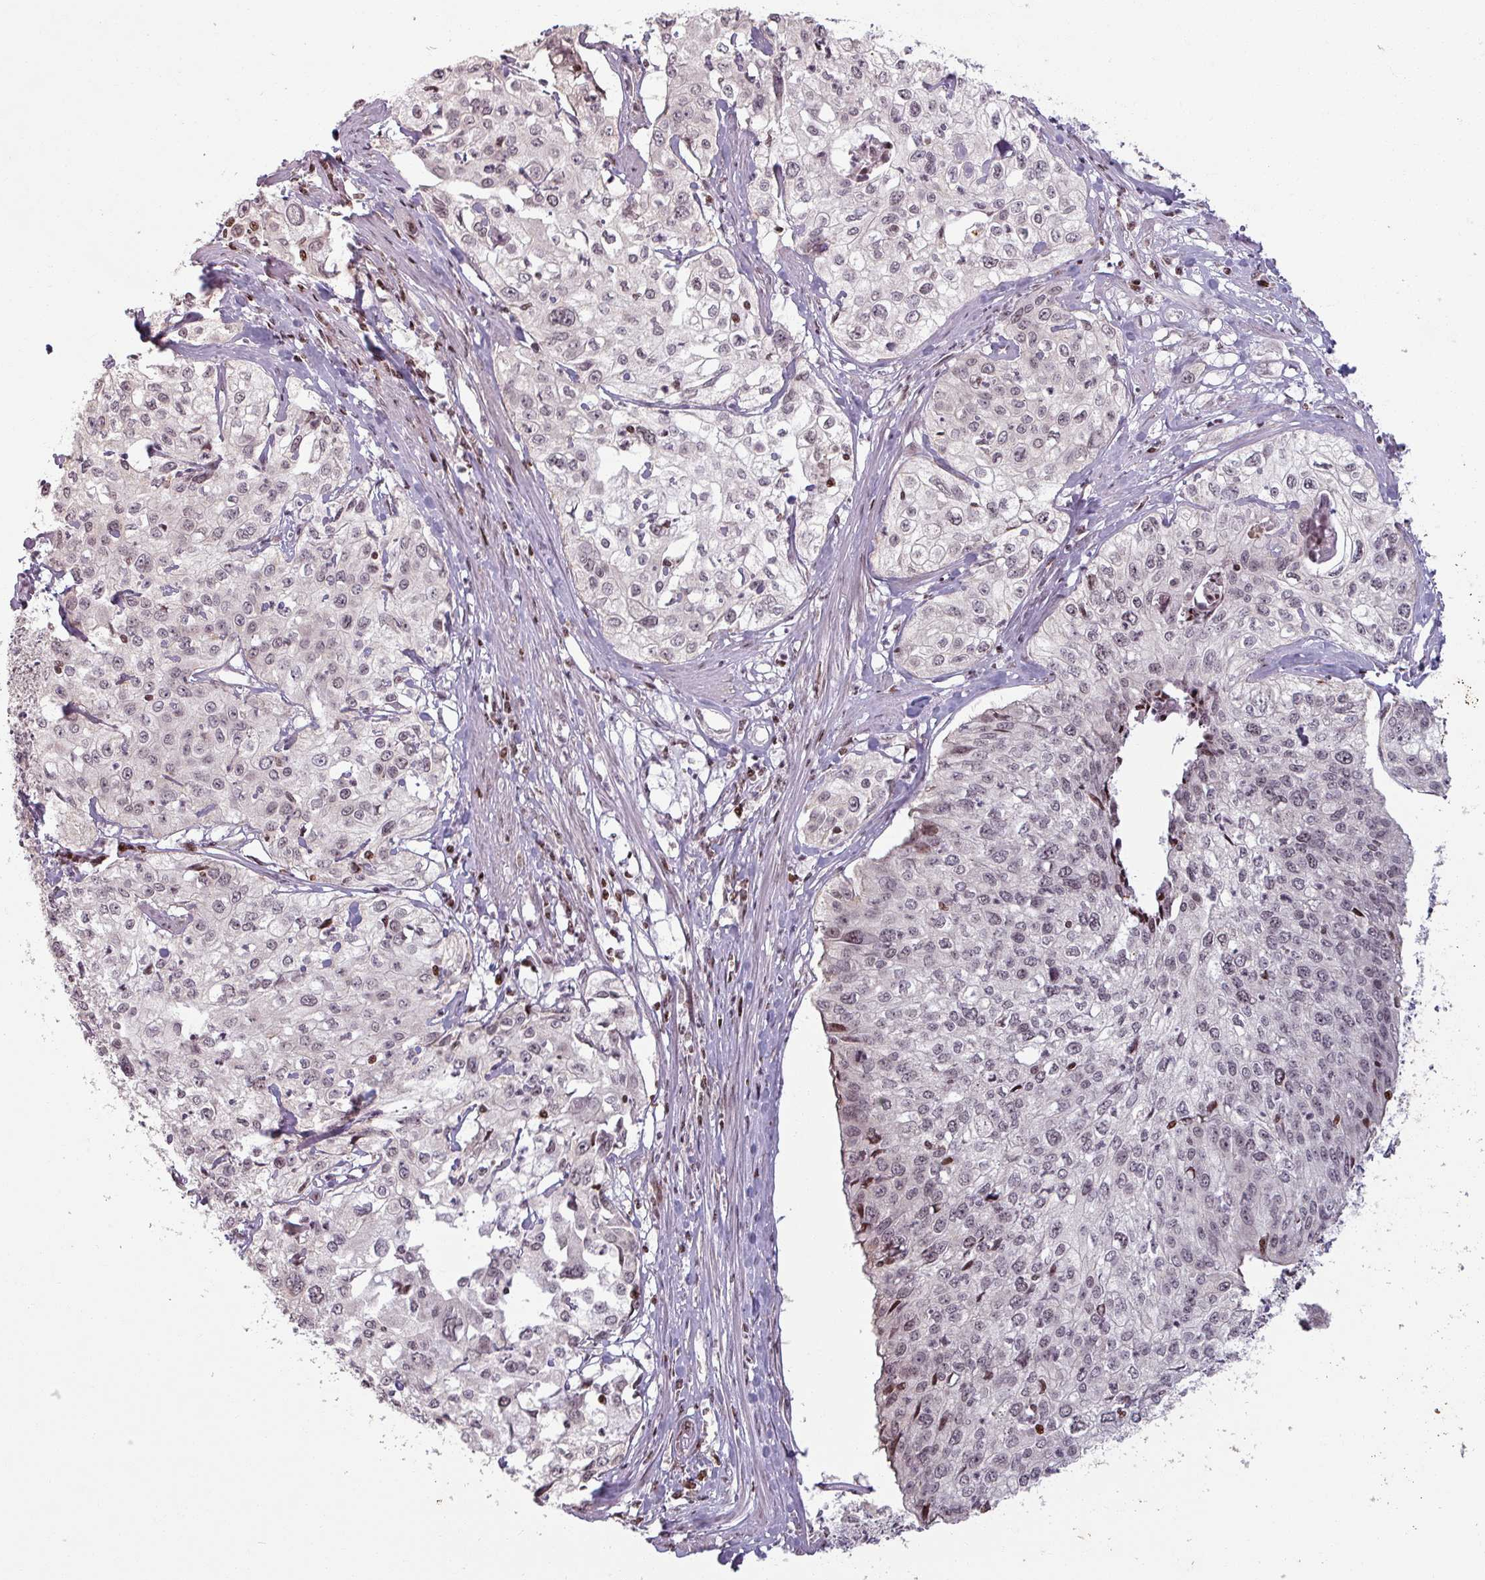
{"staining": {"intensity": "weak", "quantity": ">75%", "location": "nuclear"}, "tissue": "cervical cancer", "cell_type": "Tumor cells", "image_type": "cancer", "snomed": [{"axis": "morphology", "description": "Squamous cell carcinoma, NOS"}, {"axis": "topography", "description": "Cervix"}], "caption": "A micrograph showing weak nuclear expression in about >75% of tumor cells in cervical squamous cell carcinoma, as visualized by brown immunohistochemical staining.", "gene": "NCOR1", "patient": {"sex": "female", "age": 31}}